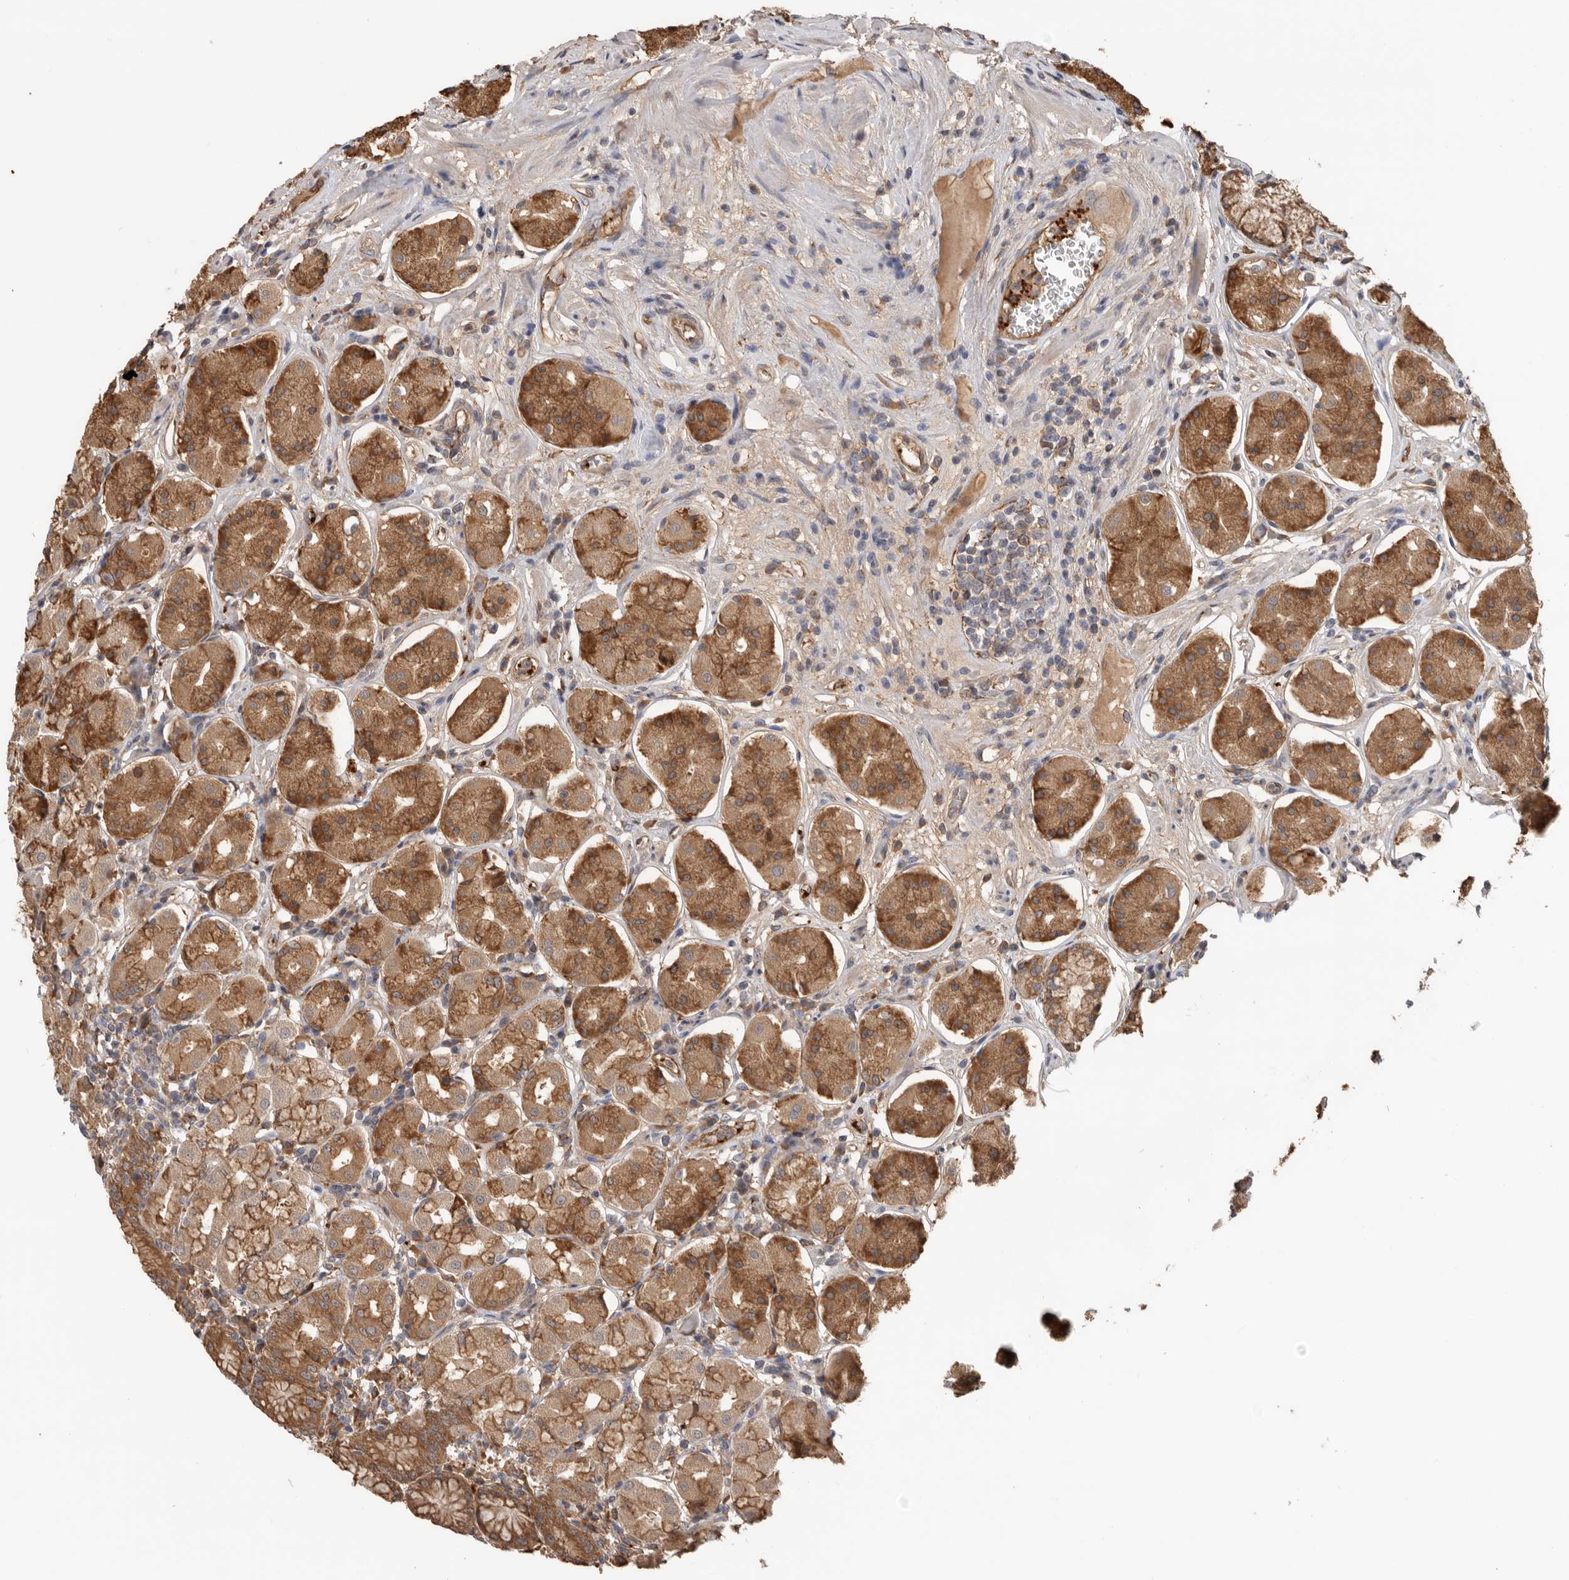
{"staining": {"intensity": "moderate", "quantity": ">75%", "location": "cytoplasmic/membranous"}, "tissue": "stomach", "cell_type": "Glandular cells", "image_type": "normal", "snomed": [{"axis": "morphology", "description": "Normal tissue, NOS"}, {"axis": "topography", "description": "Stomach"}, {"axis": "topography", "description": "Stomach, lower"}], "caption": "Benign stomach was stained to show a protein in brown. There is medium levels of moderate cytoplasmic/membranous positivity in about >75% of glandular cells. (brown staining indicates protein expression, while blue staining denotes nuclei).", "gene": "CDC42BPB", "patient": {"sex": "female", "age": 56}}